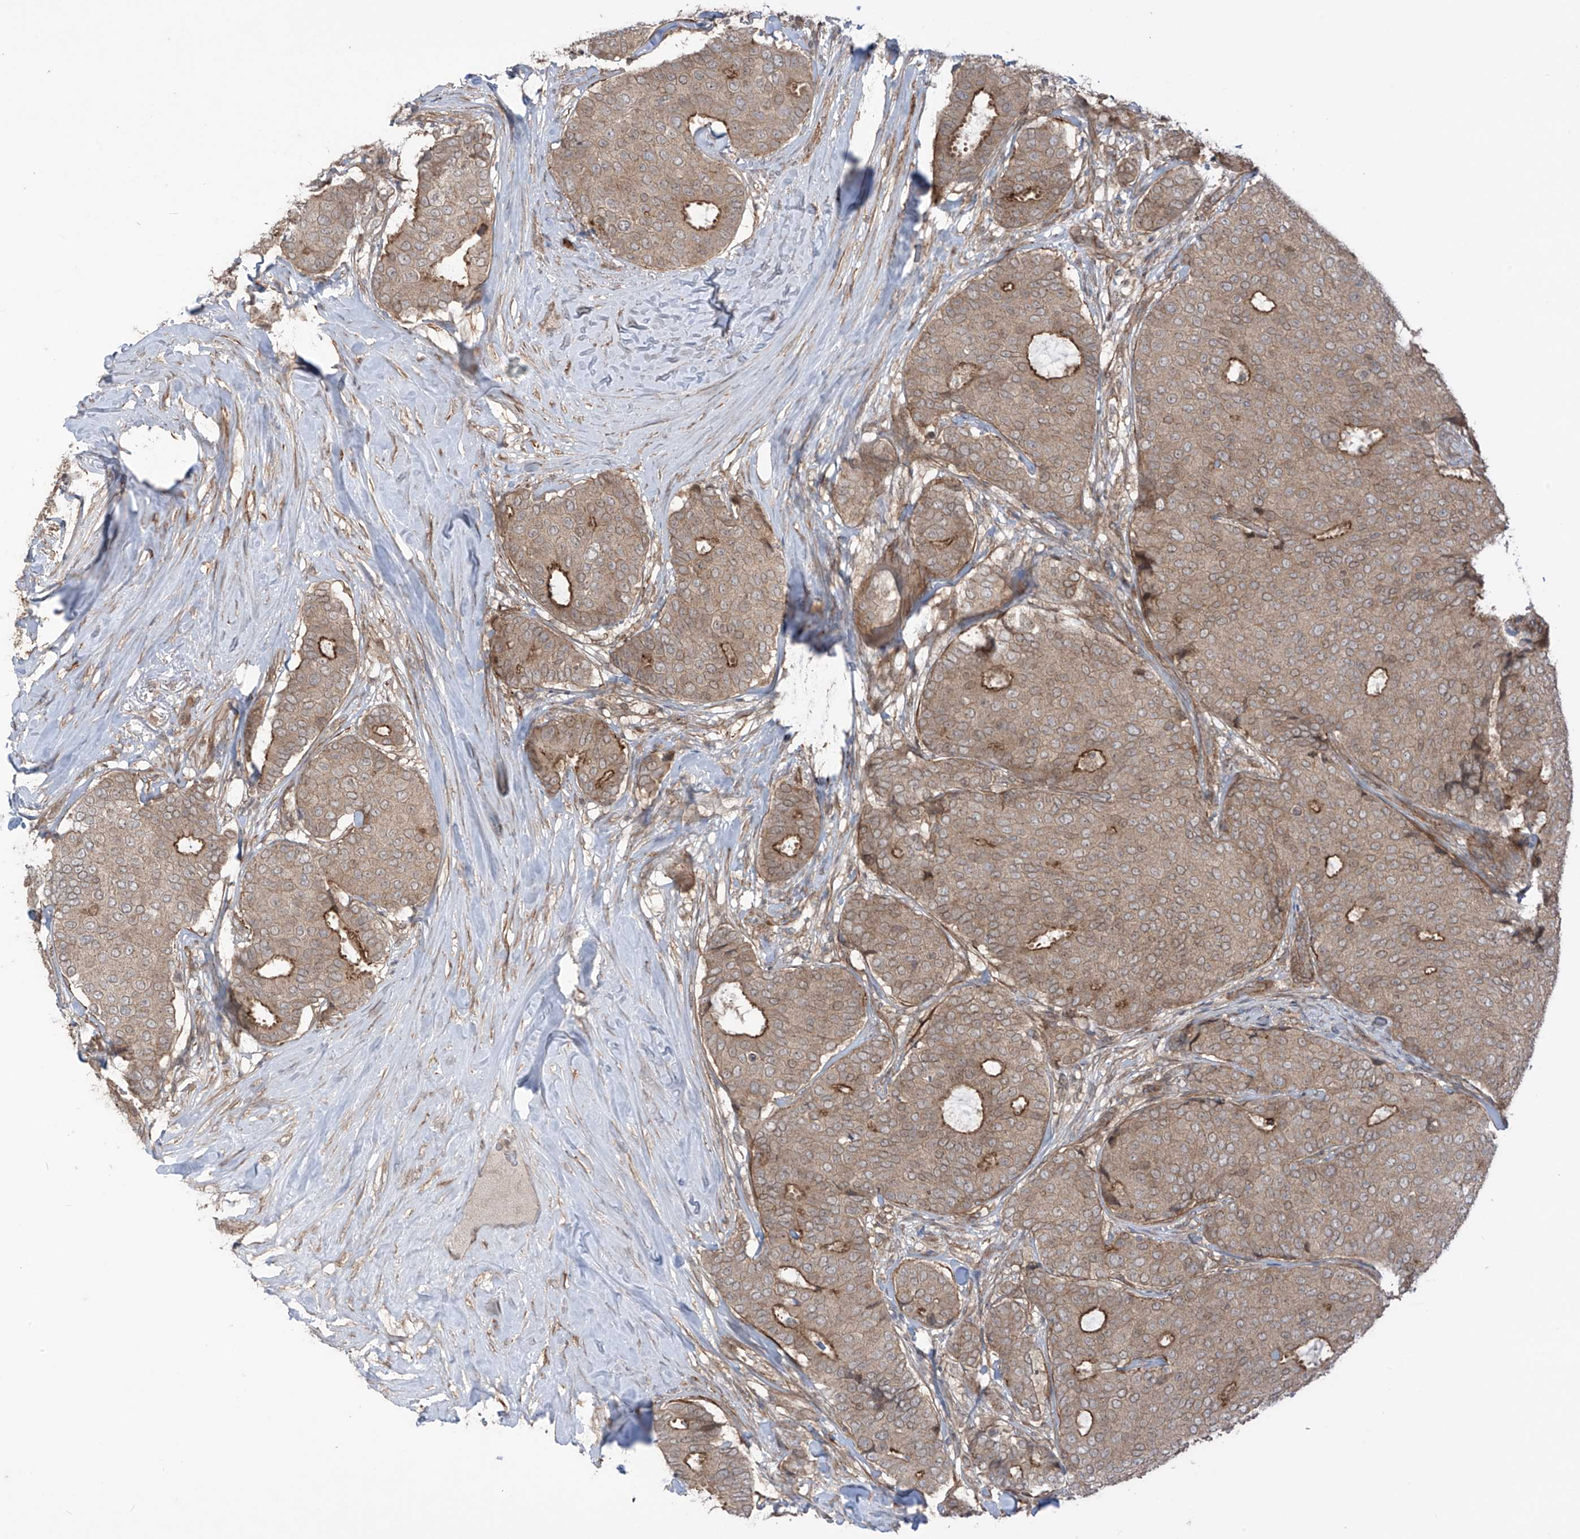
{"staining": {"intensity": "moderate", "quantity": ">75%", "location": "cytoplasmic/membranous"}, "tissue": "breast cancer", "cell_type": "Tumor cells", "image_type": "cancer", "snomed": [{"axis": "morphology", "description": "Duct carcinoma"}, {"axis": "topography", "description": "Breast"}], "caption": "A medium amount of moderate cytoplasmic/membranous expression is appreciated in about >75% of tumor cells in breast cancer tissue.", "gene": "LRRC74A", "patient": {"sex": "female", "age": 75}}